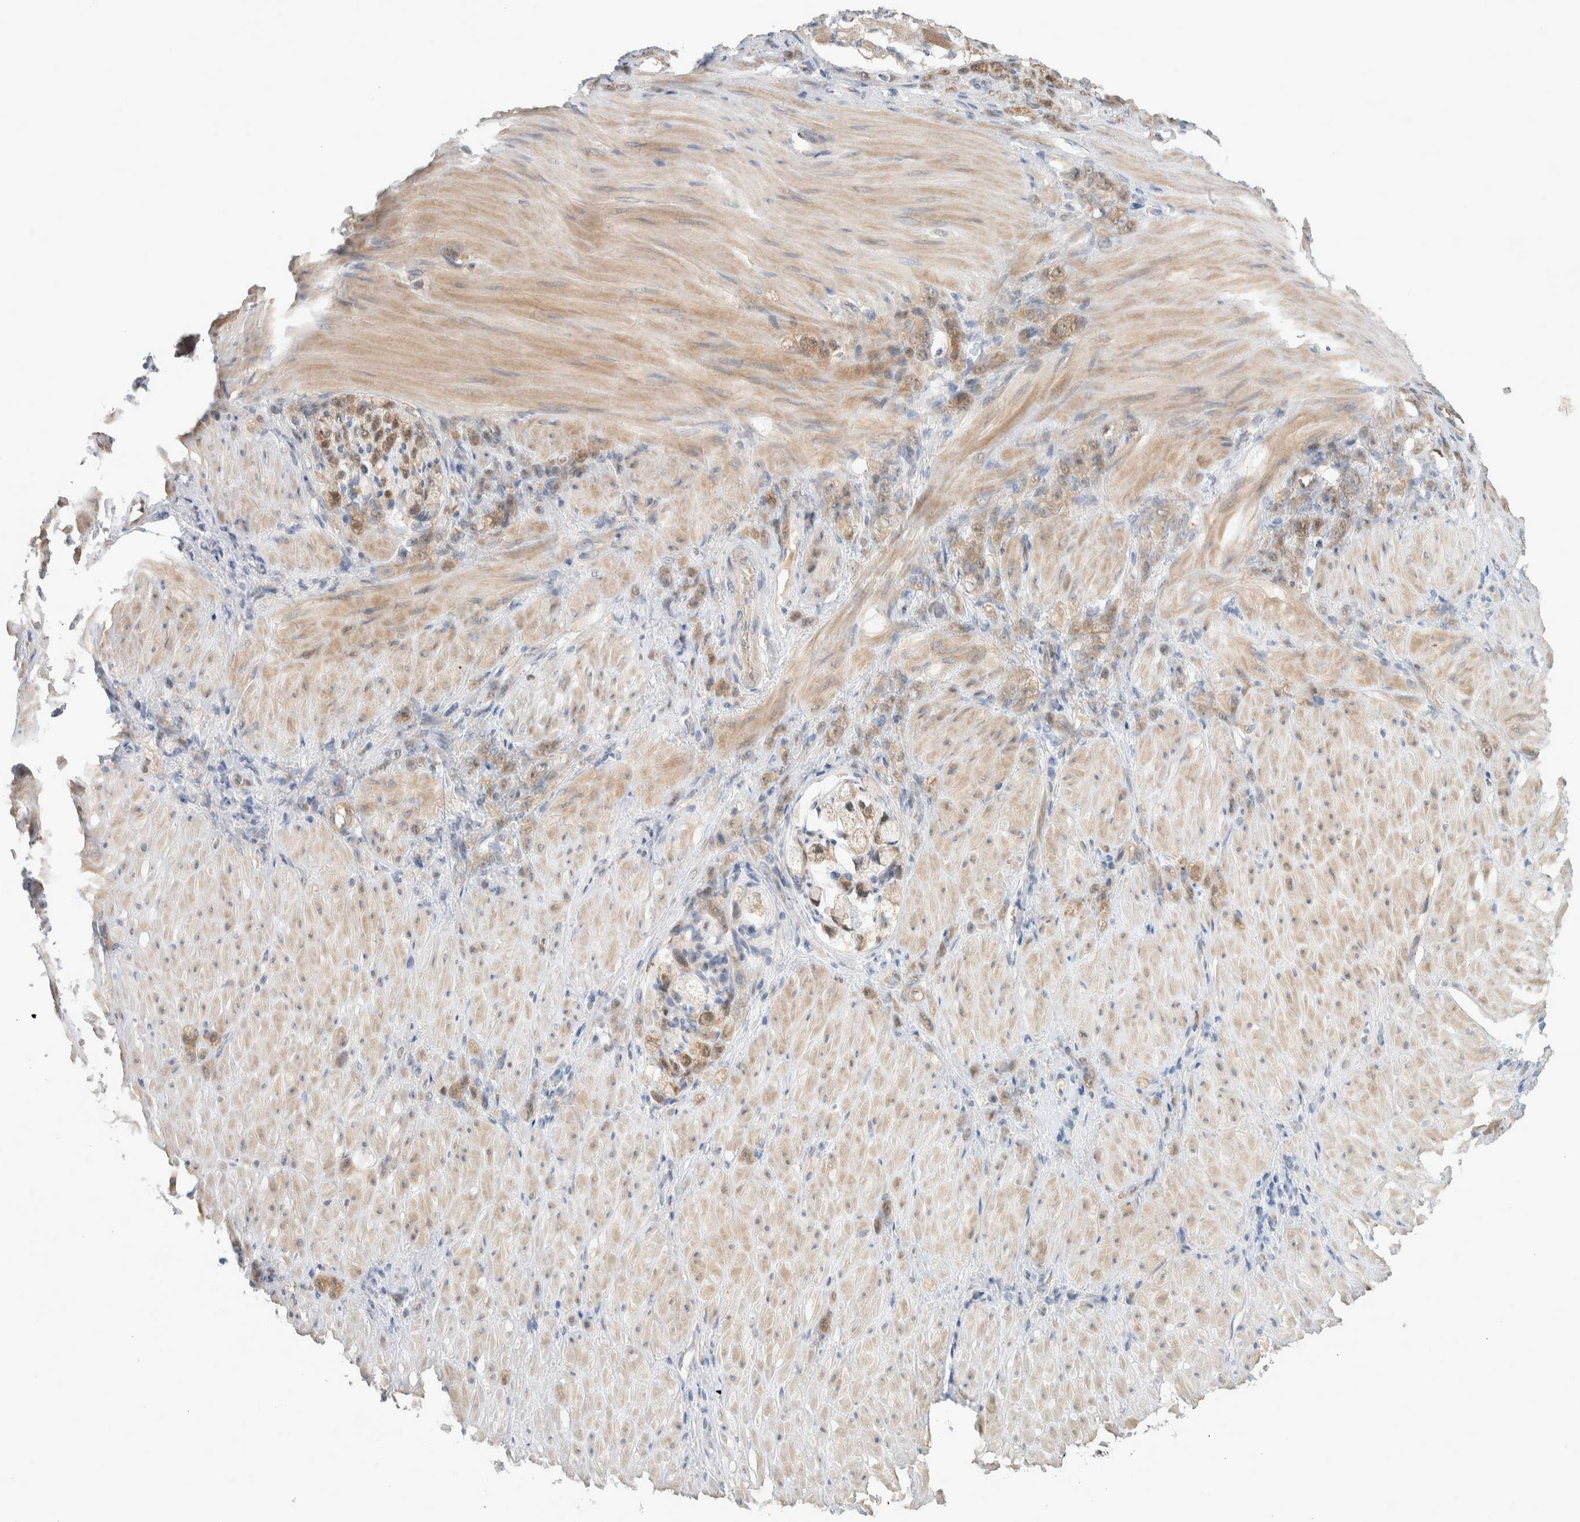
{"staining": {"intensity": "moderate", "quantity": ">75%", "location": "cytoplasmic/membranous"}, "tissue": "stomach cancer", "cell_type": "Tumor cells", "image_type": "cancer", "snomed": [{"axis": "morphology", "description": "Normal tissue, NOS"}, {"axis": "morphology", "description": "Adenocarcinoma, NOS"}, {"axis": "topography", "description": "Stomach"}], "caption": "Moderate cytoplasmic/membranous protein expression is appreciated in approximately >75% of tumor cells in adenocarcinoma (stomach). The staining was performed using DAB to visualize the protein expression in brown, while the nuclei were stained in blue with hematoxylin (Magnification: 20x).", "gene": "DEPTOR", "patient": {"sex": "male", "age": 82}}